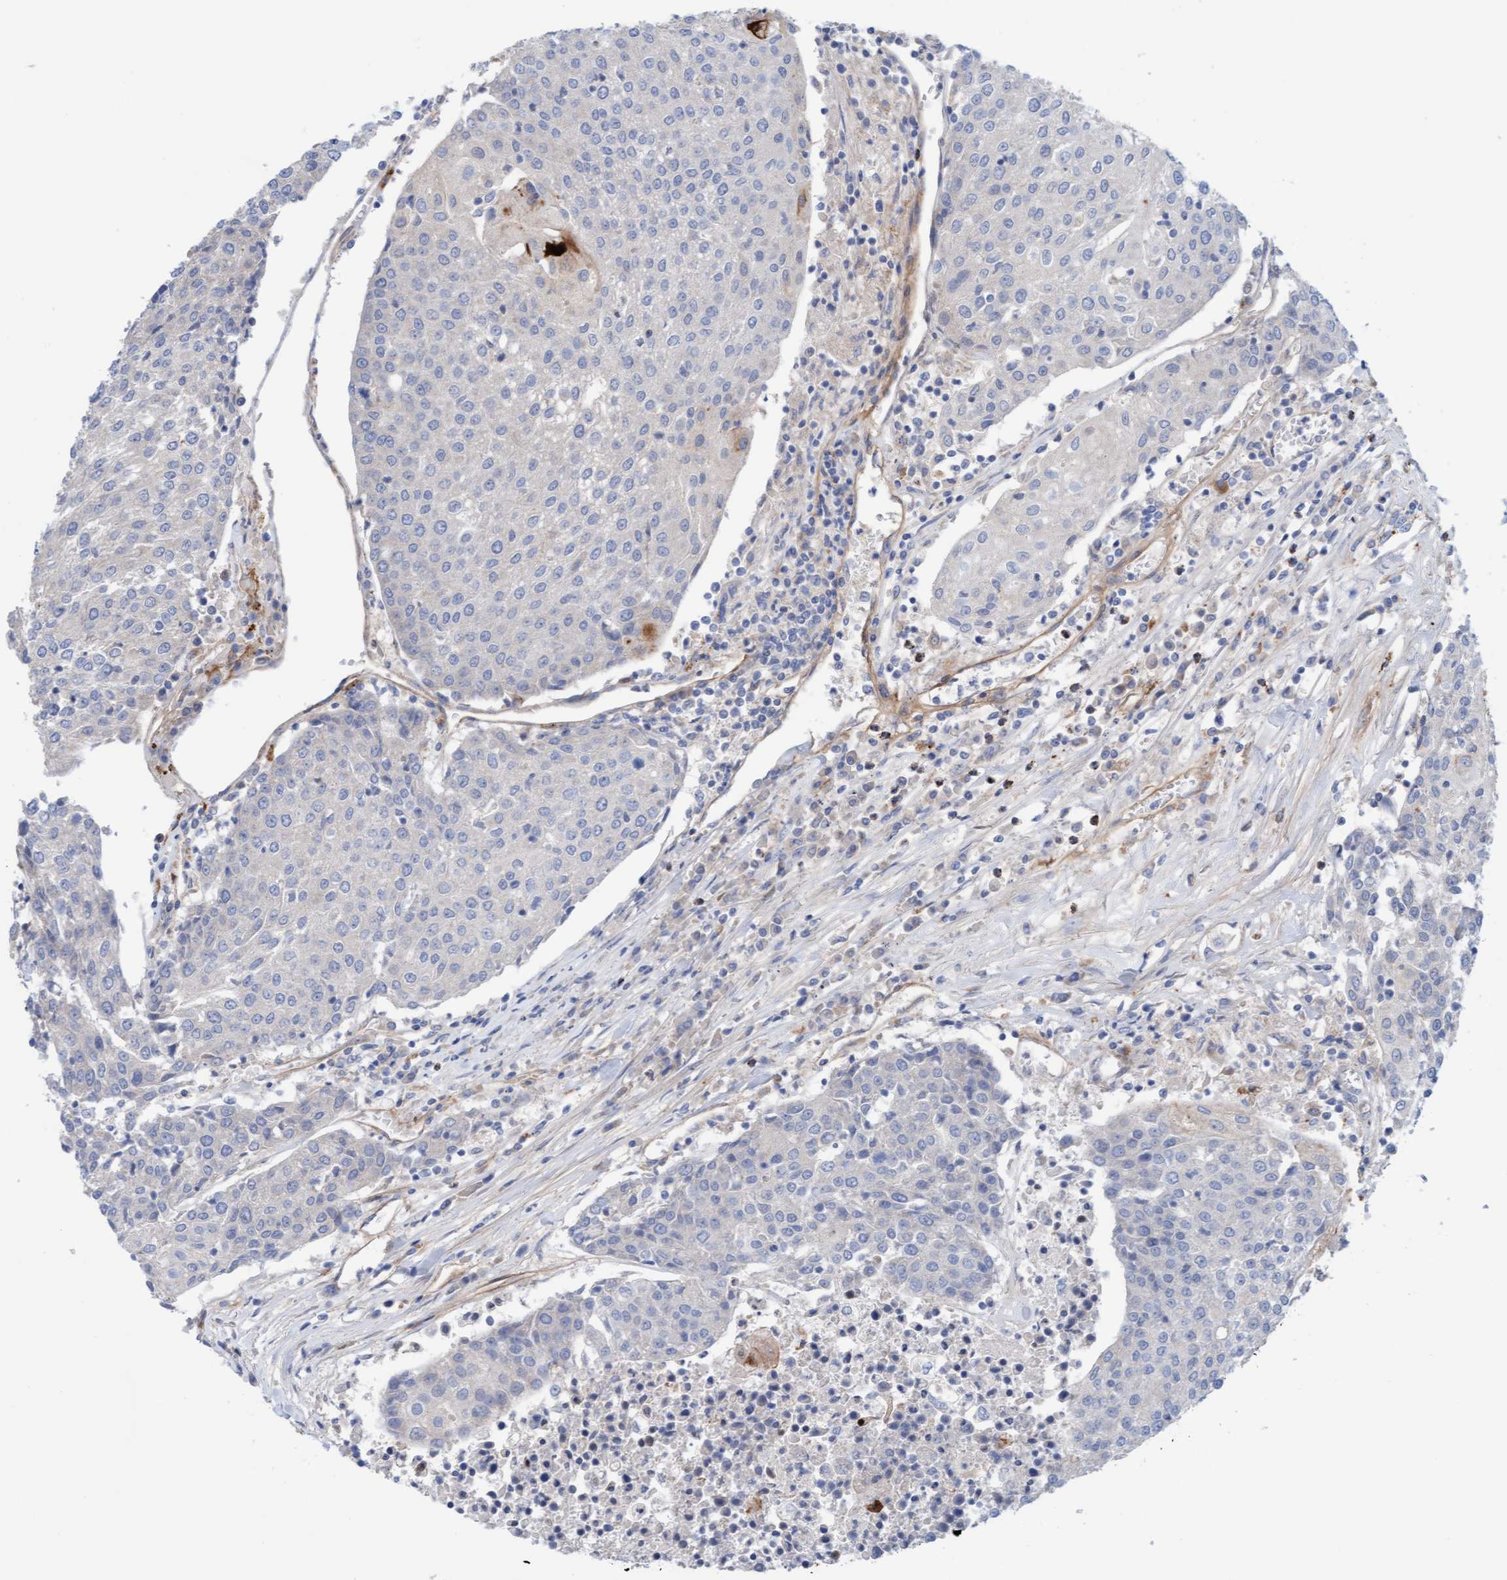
{"staining": {"intensity": "negative", "quantity": "none", "location": "none"}, "tissue": "urothelial cancer", "cell_type": "Tumor cells", "image_type": "cancer", "snomed": [{"axis": "morphology", "description": "Urothelial carcinoma, High grade"}, {"axis": "topography", "description": "Urinary bladder"}], "caption": "Human urothelial cancer stained for a protein using immunohistochemistry demonstrates no staining in tumor cells.", "gene": "CDK5RAP3", "patient": {"sex": "female", "age": 85}}